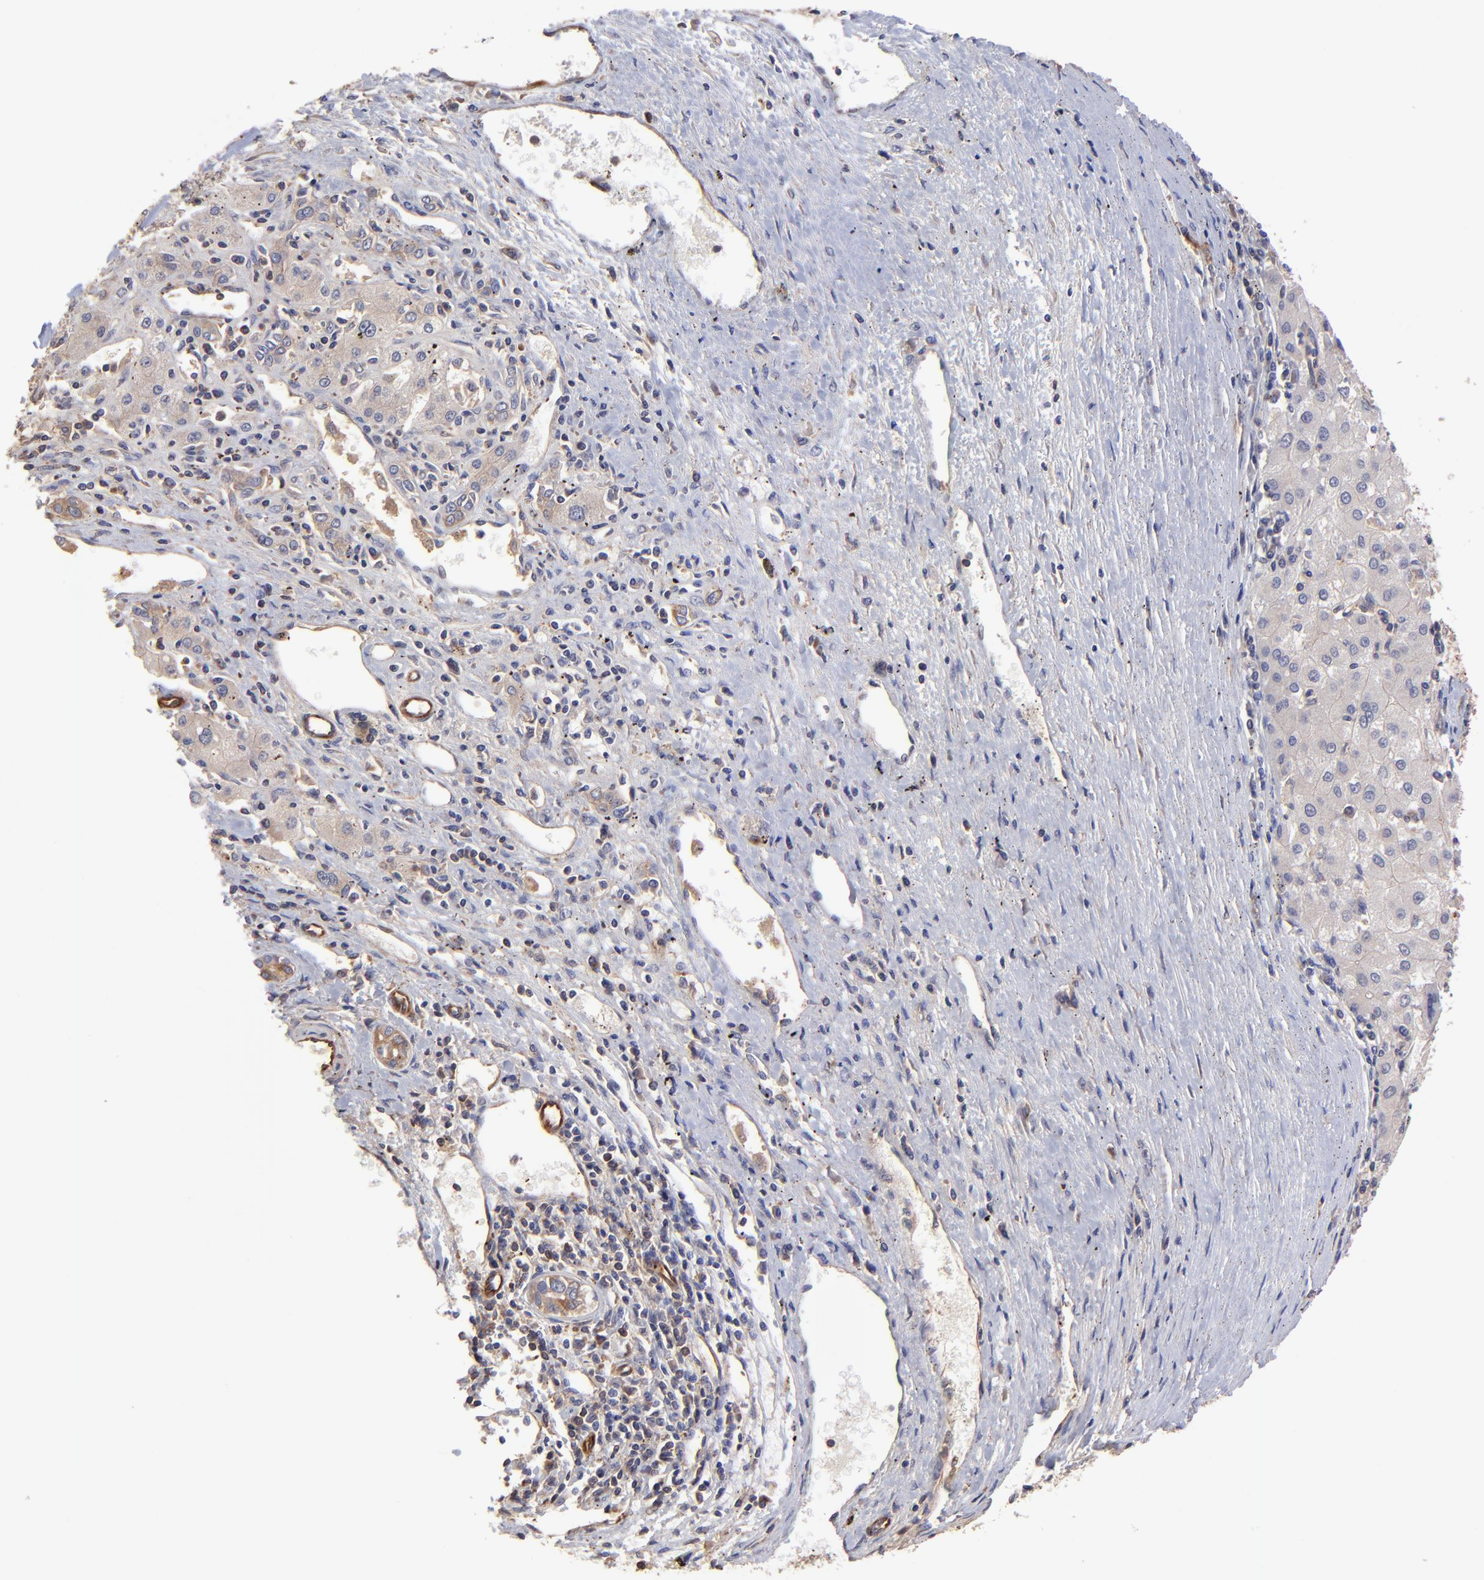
{"staining": {"intensity": "weak", "quantity": "25%-75%", "location": "cytoplasmic/membranous"}, "tissue": "liver cancer", "cell_type": "Tumor cells", "image_type": "cancer", "snomed": [{"axis": "morphology", "description": "Carcinoma, Hepatocellular, NOS"}, {"axis": "topography", "description": "Liver"}], "caption": "Hepatocellular carcinoma (liver) tissue shows weak cytoplasmic/membranous expression in approximately 25%-75% of tumor cells, visualized by immunohistochemistry.", "gene": "ASB7", "patient": {"sex": "male", "age": 72}}